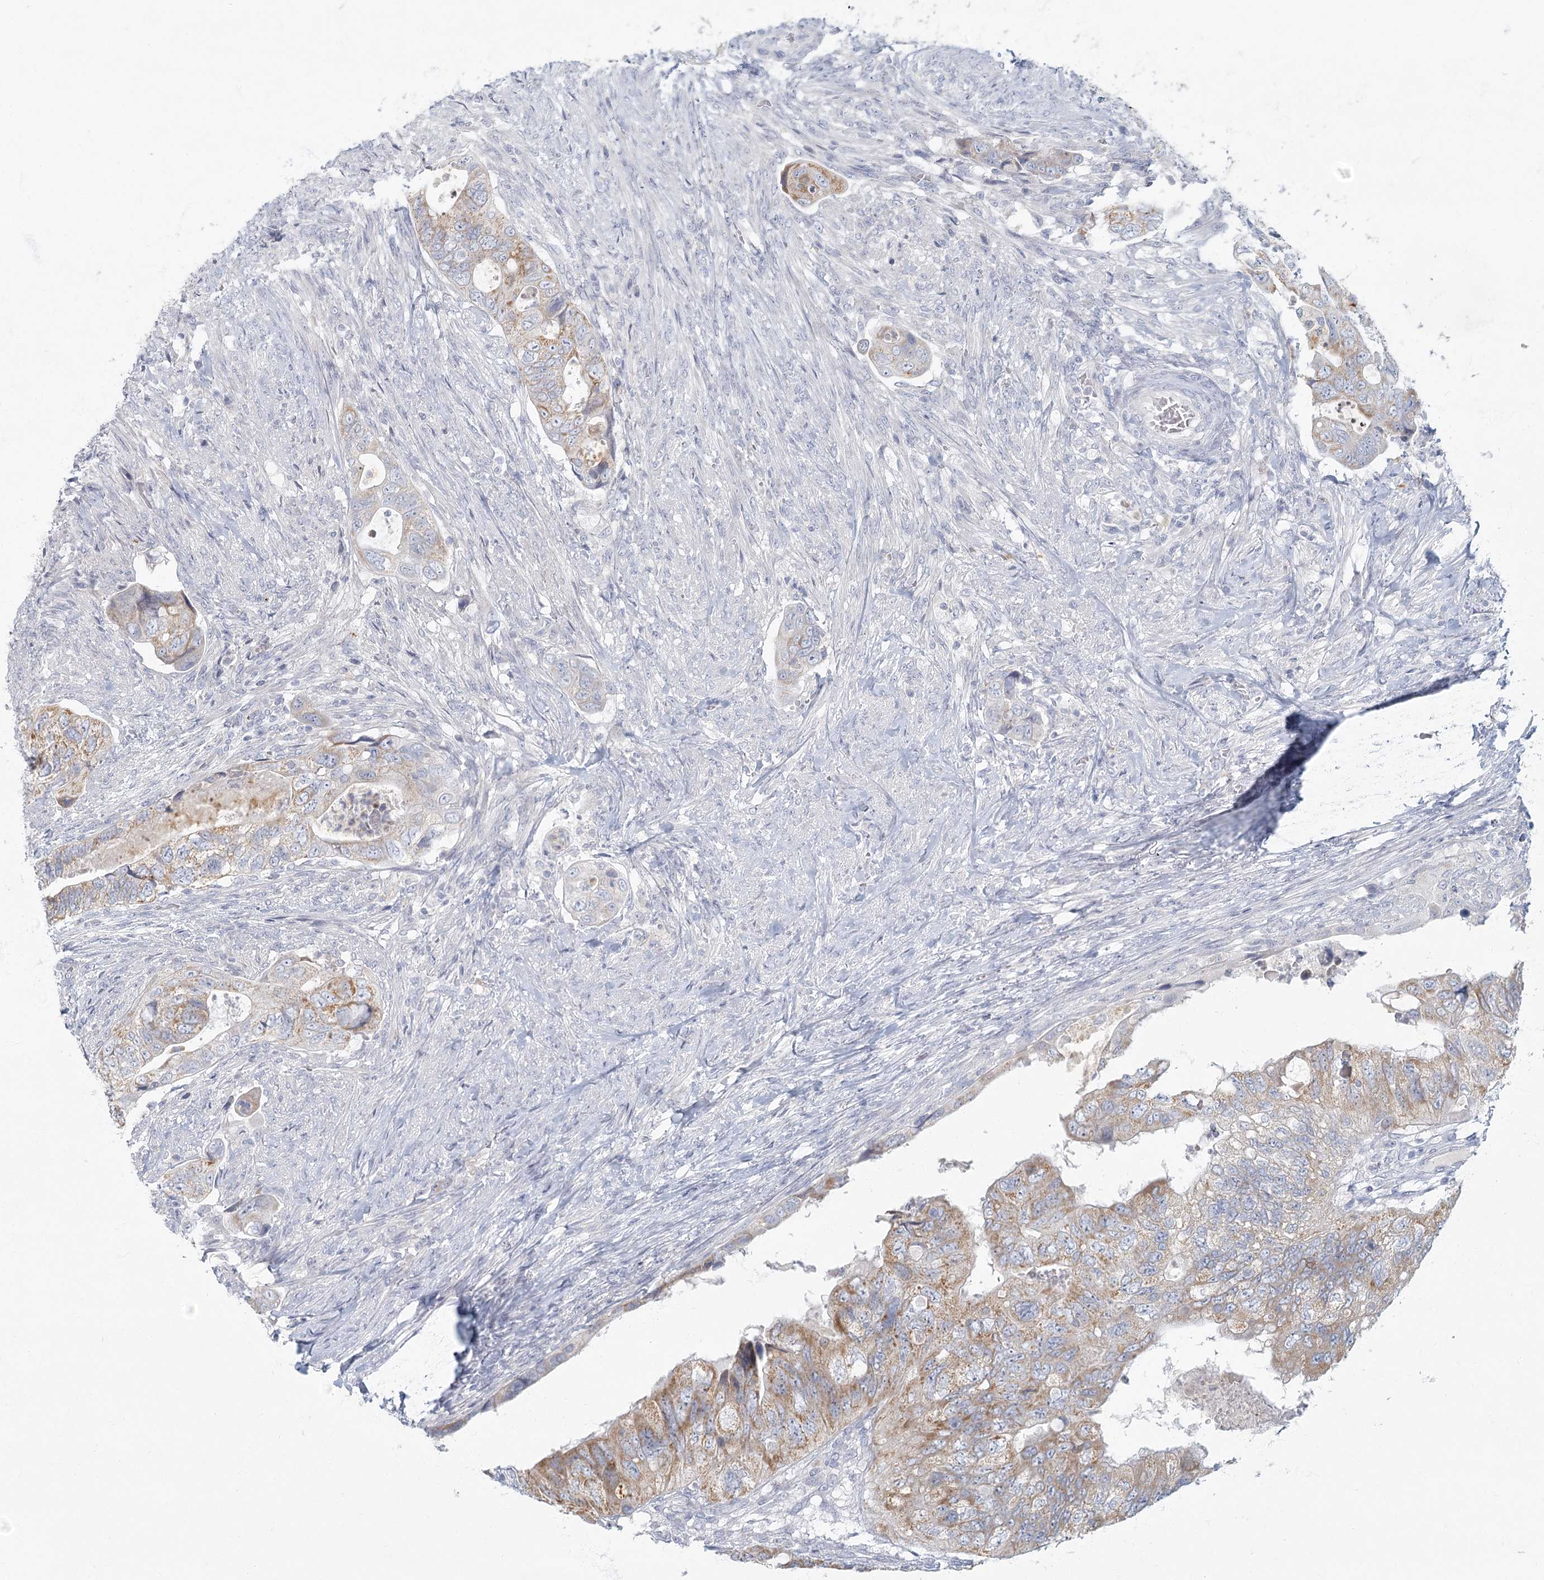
{"staining": {"intensity": "moderate", "quantity": ">75%", "location": "cytoplasmic/membranous"}, "tissue": "colorectal cancer", "cell_type": "Tumor cells", "image_type": "cancer", "snomed": [{"axis": "morphology", "description": "Adenocarcinoma, NOS"}, {"axis": "topography", "description": "Rectum"}], "caption": "An image of human adenocarcinoma (colorectal) stained for a protein exhibits moderate cytoplasmic/membranous brown staining in tumor cells.", "gene": "FAM110C", "patient": {"sex": "male", "age": 63}}